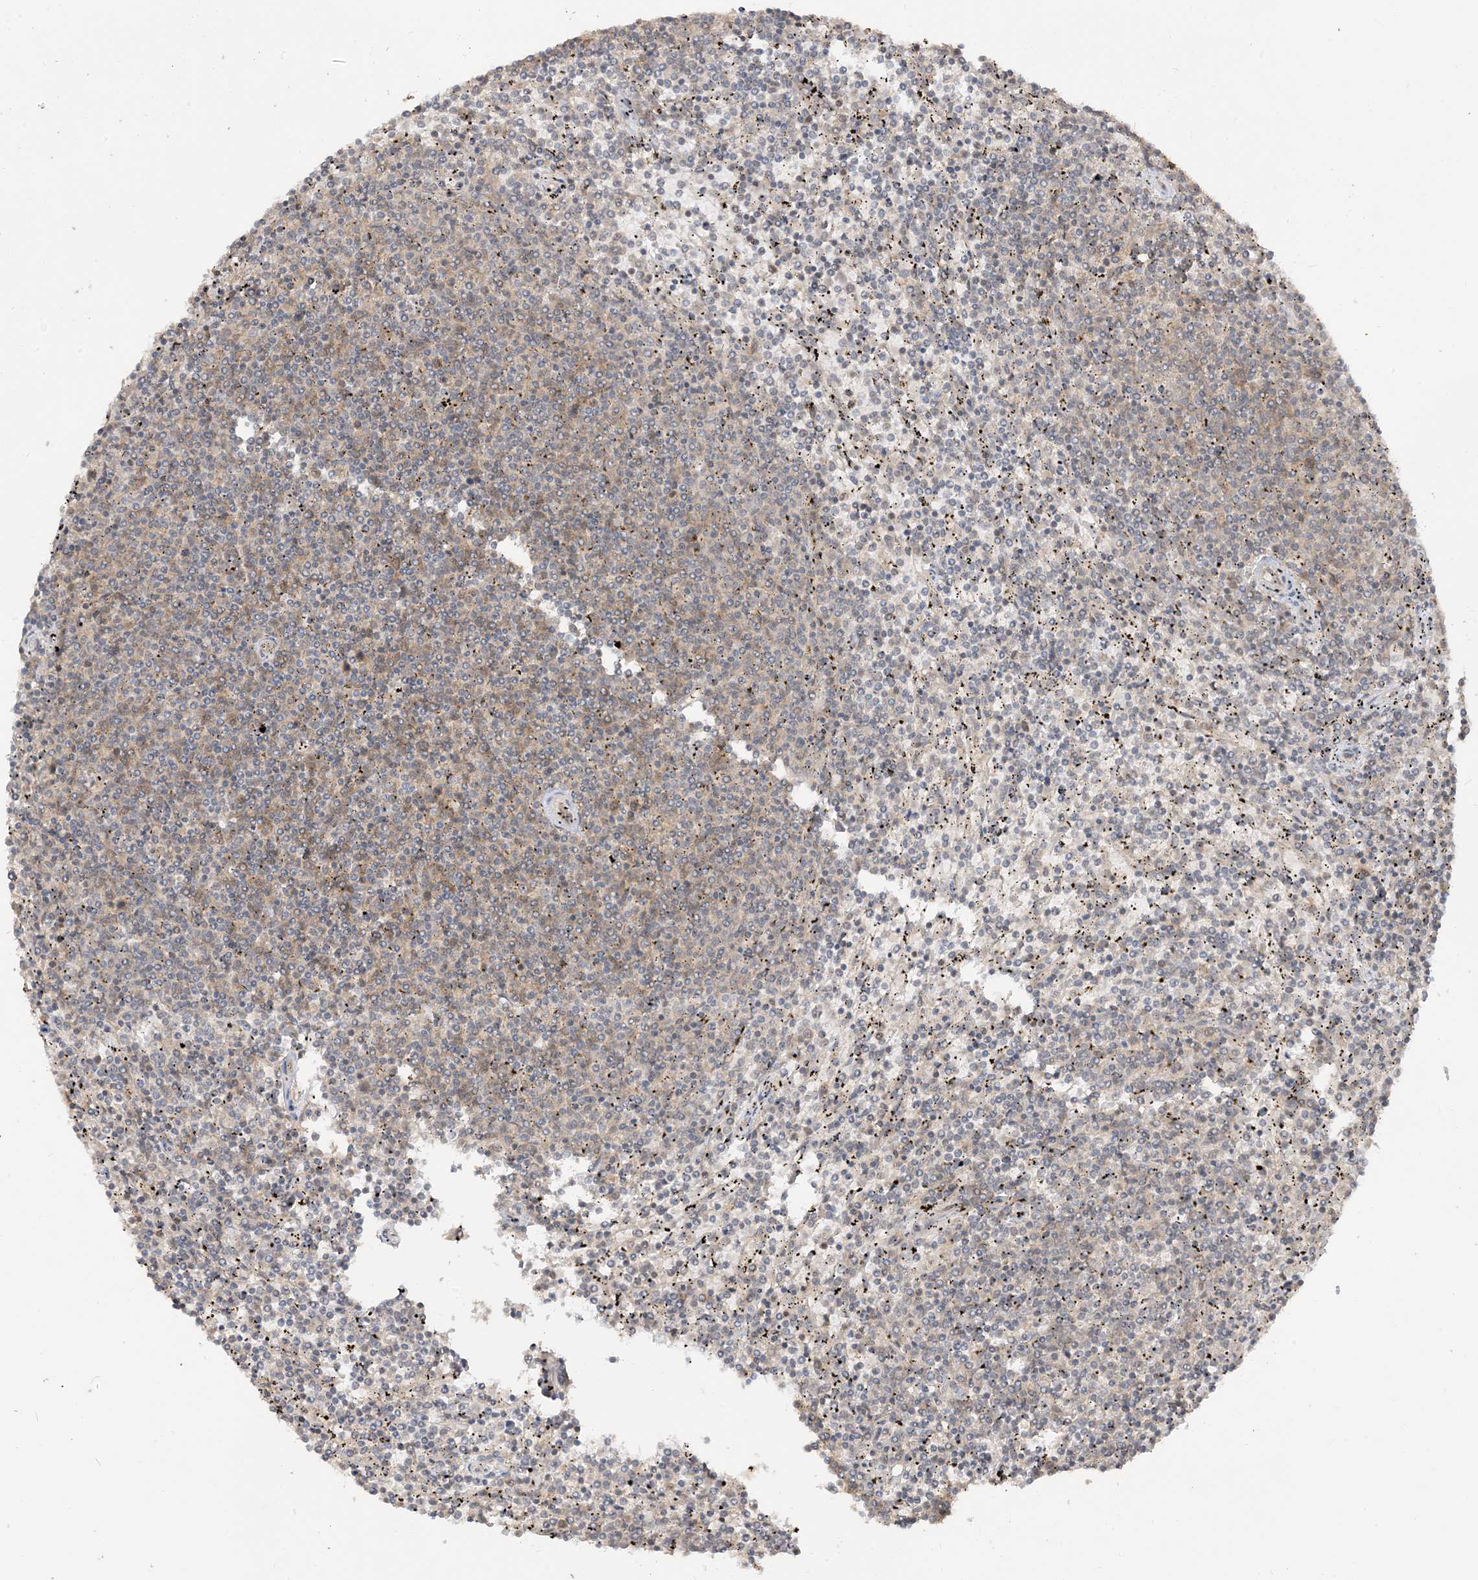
{"staining": {"intensity": "negative", "quantity": "none", "location": "none"}, "tissue": "lymphoma", "cell_type": "Tumor cells", "image_type": "cancer", "snomed": [{"axis": "morphology", "description": "Malignant lymphoma, non-Hodgkin's type, Low grade"}, {"axis": "topography", "description": "Spleen"}], "caption": "A photomicrograph of human lymphoma is negative for staining in tumor cells.", "gene": "TBCC", "patient": {"sex": "female", "age": 50}}